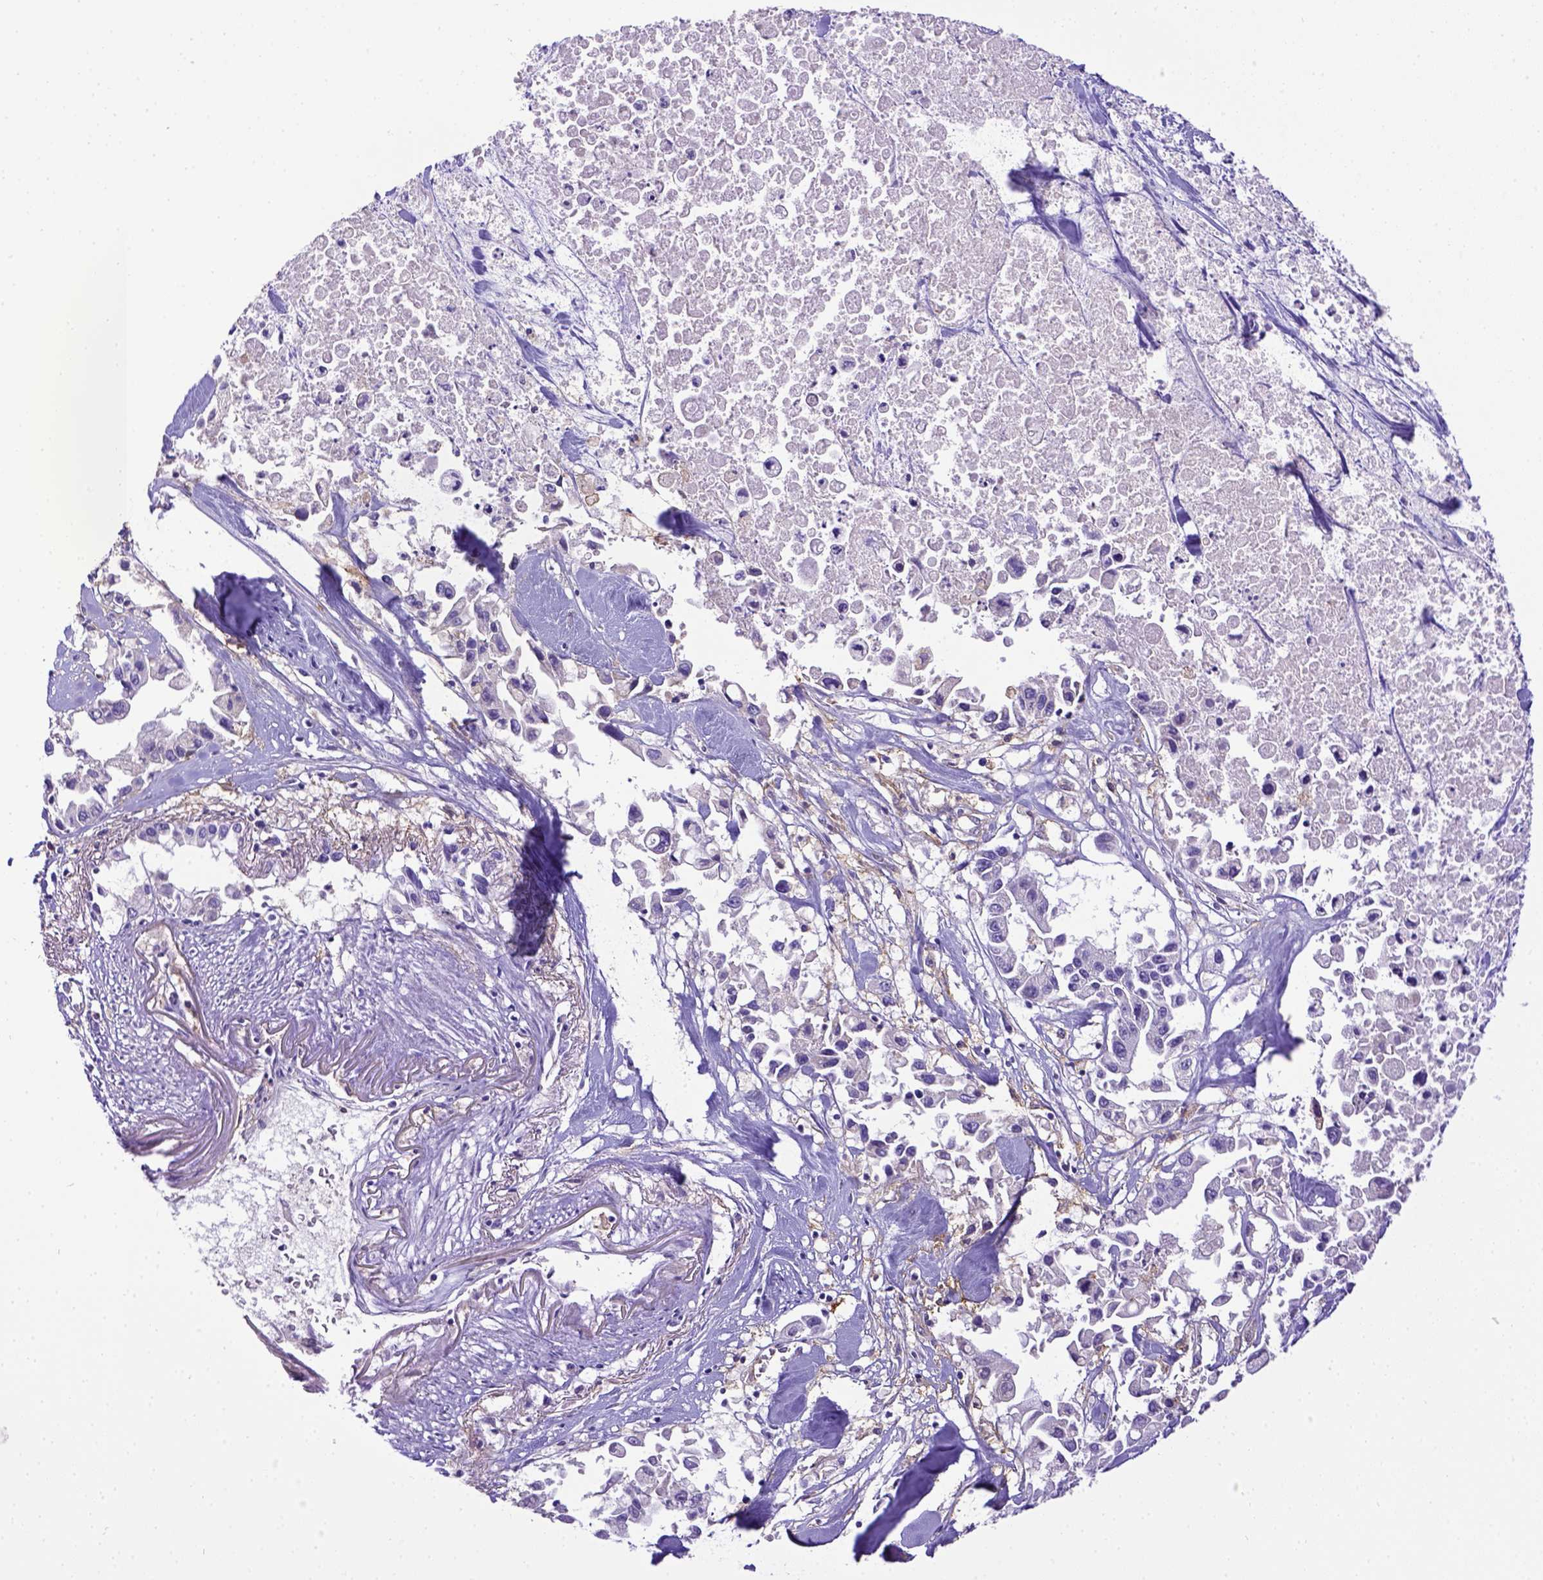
{"staining": {"intensity": "negative", "quantity": "none", "location": "none"}, "tissue": "pancreatic cancer", "cell_type": "Tumor cells", "image_type": "cancer", "snomed": [{"axis": "morphology", "description": "Adenocarcinoma, NOS"}, {"axis": "topography", "description": "Pancreas"}], "caption": "DAB (3,3'-diaminobenzidine) immunohistochemical staining of human pancreatic cancer shows no significant positivity in tumor cells.", "gene": "CD40", "patient": {"sex": "female", "age": 83}}